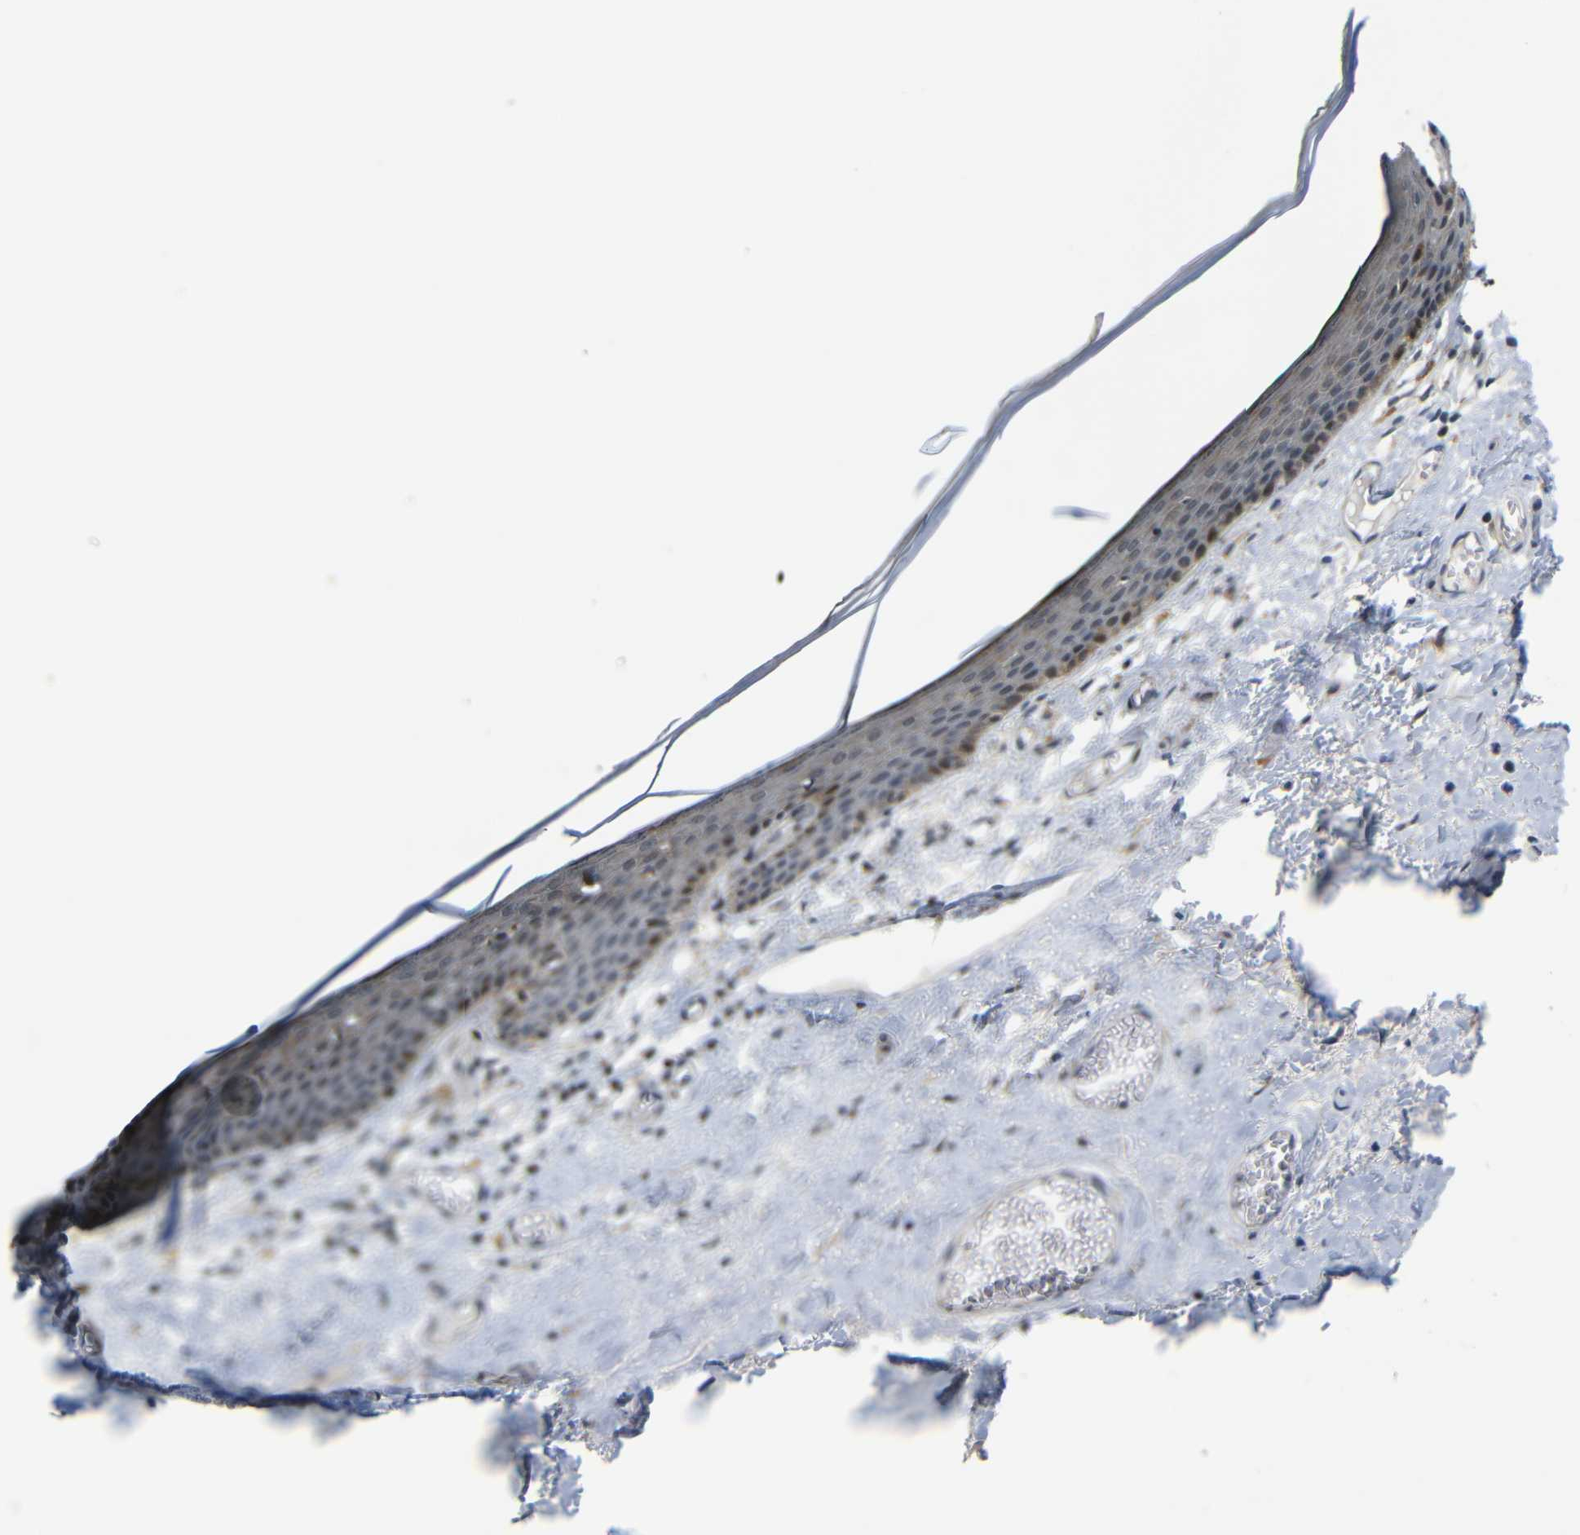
{"staining": {"intensity": "moderate", "quantity": "<25%", "location": "cytoplasmic/membranous,nuclear"}, "tissue": "skin", "cell_type": "Epidermal cells", "image_type": "normal", "snomed": [{"axis": "morphology", "description": "Normal tissue, NOS"}, {"axis": "topography", "description": "Vulva"}], "caption": "A brown stain shows moderate cytoplasmic/membranous,nuclear expression of a protein in epidermal cells of benign human skin.", "gene": "SYDE1", "patient": {"sex": "female", "age": 54}}